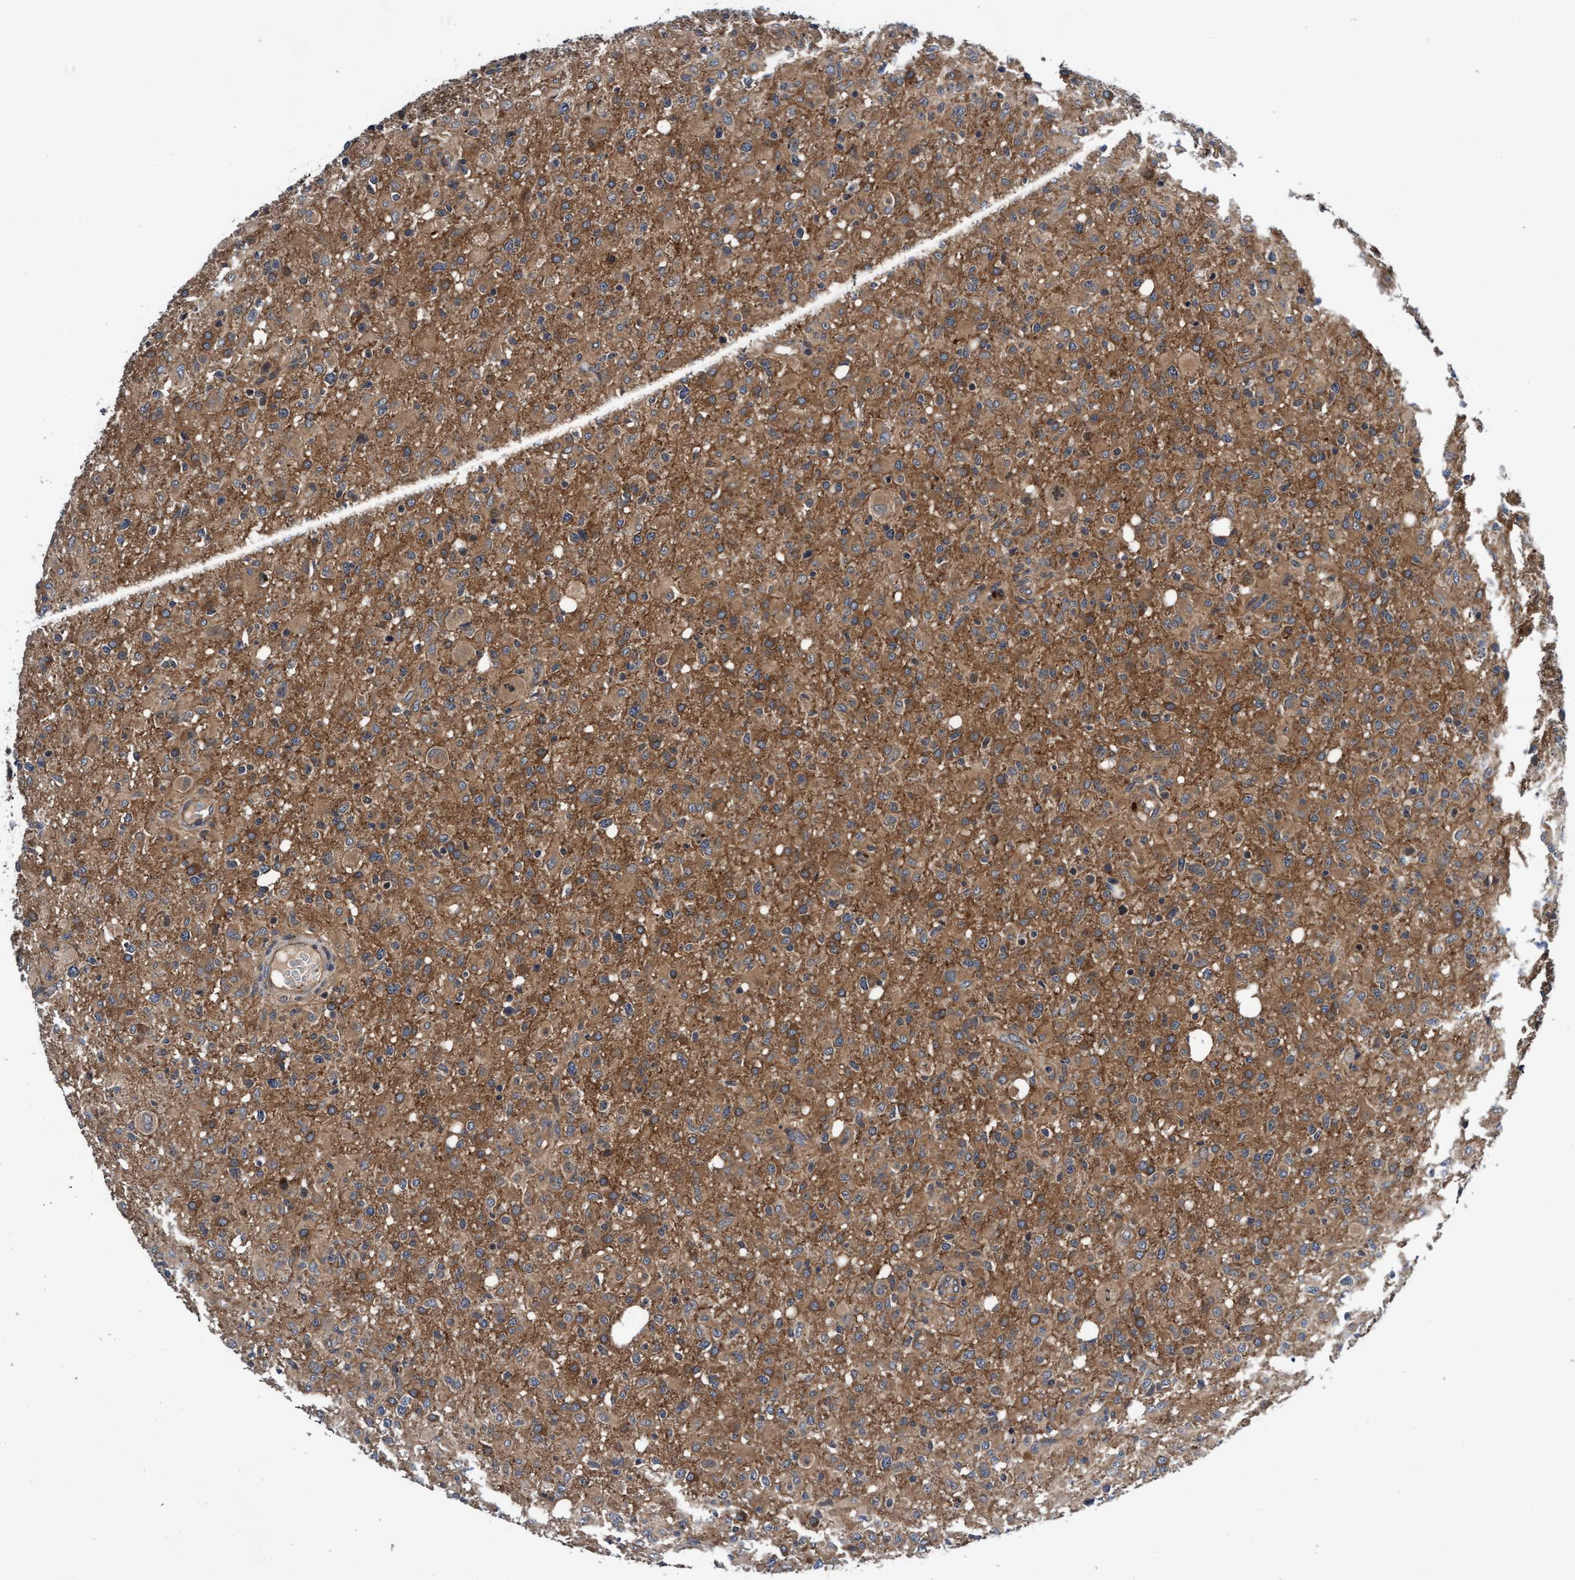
{"staining": {"intensity": "moderate", "quantity": "25%-75%", "location": "cytoplasmic/membranous"}, "tissue": "glioma", "cell_type": "Tumor cells", "image_type": "cancer", "snomed": [{"axis": "morphology", "description": "Glioma, malignant, High grade"}, {"axis": "topography", "description": "Brain"}], "caption": "The photomicrograph reveals staining of glioma, revealing moderate cytoplasmic/membranous protein staining (brown color) within tumor cells. The protein of interest is stained brown, and the nuclei are stained in blue (DAB IHC with brightfield microscopy, high magnification).", "gene": "EFCAB13", "patient": {"sex": "female", "age": 57}}